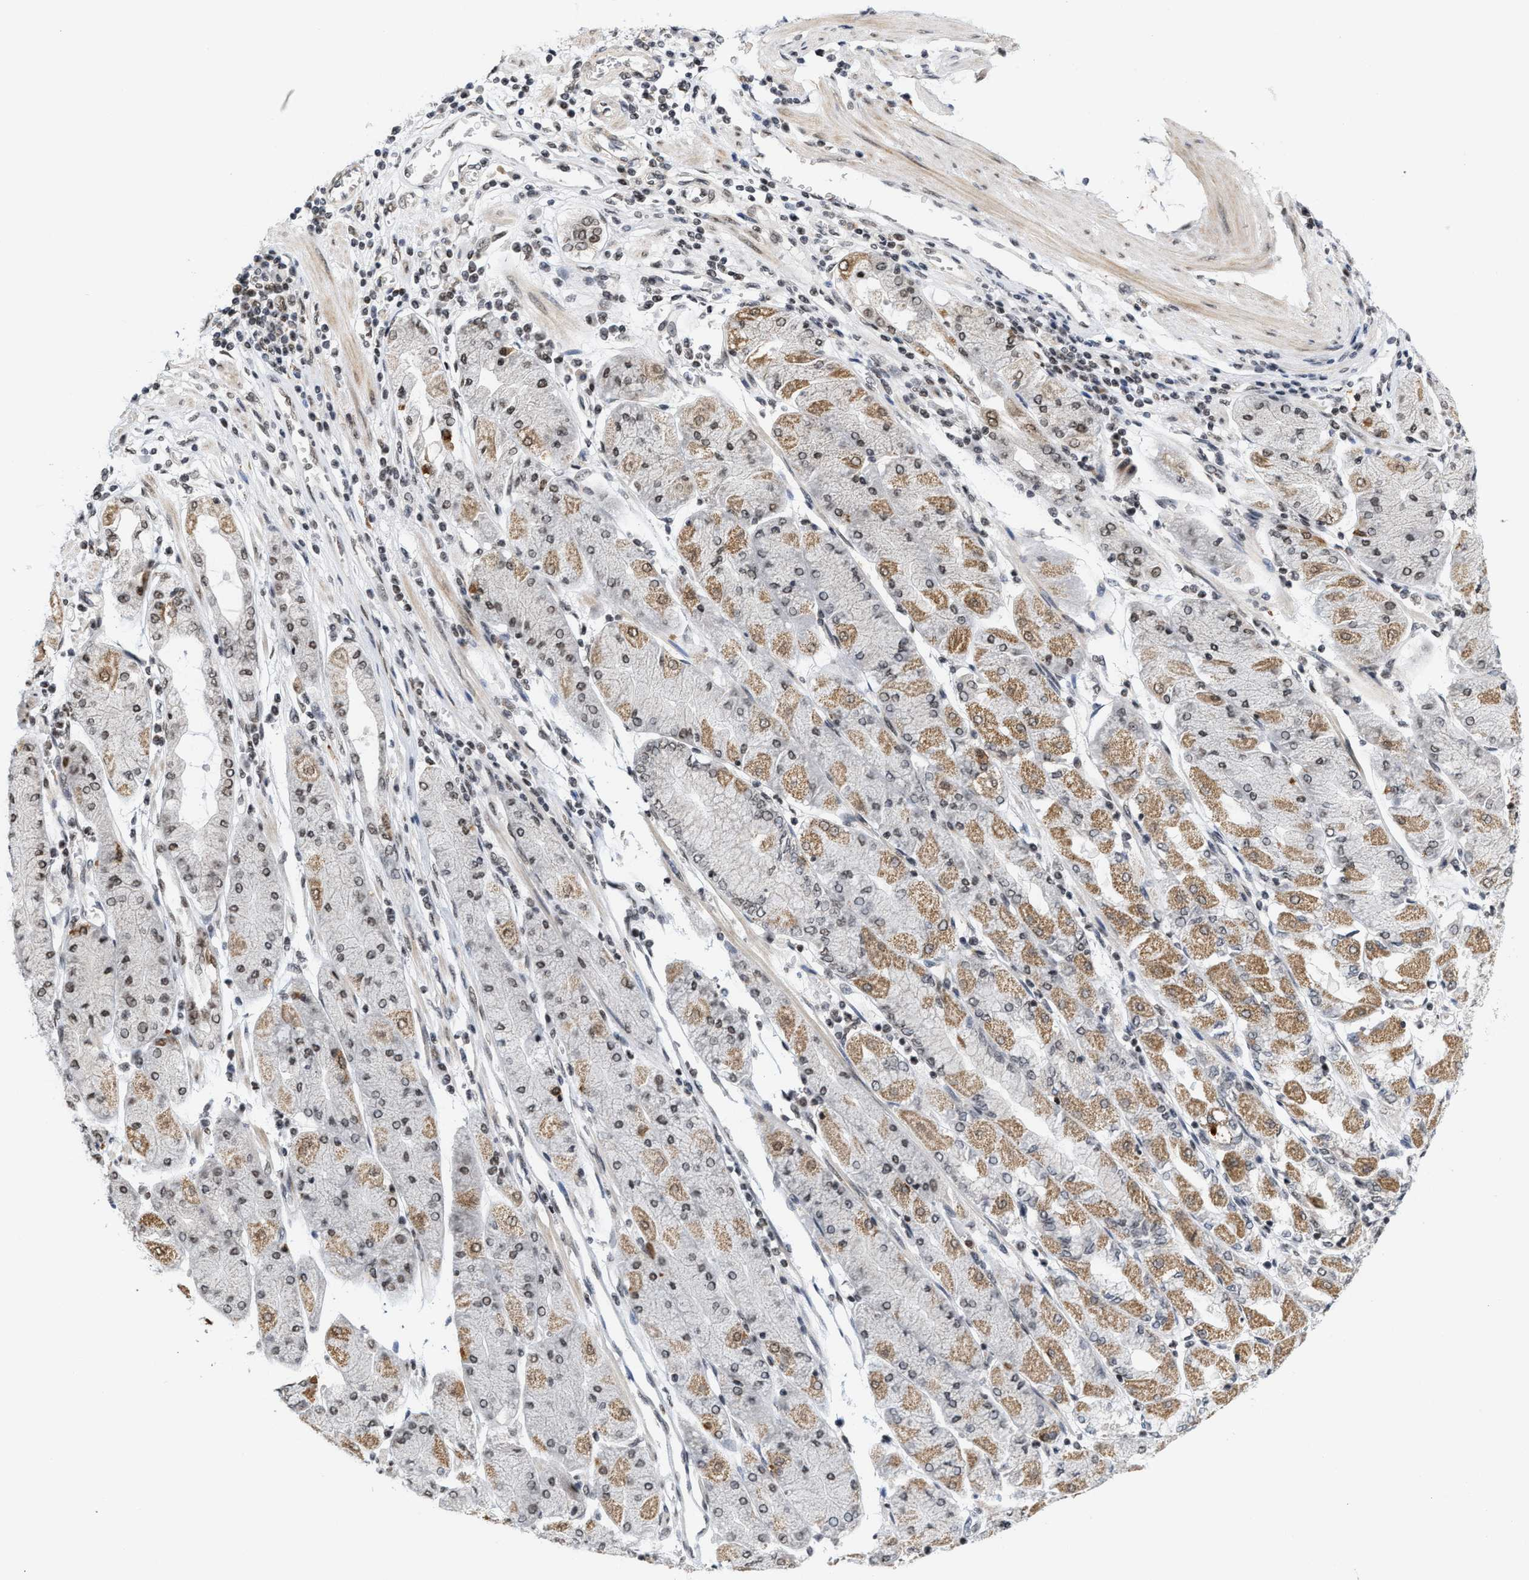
{"staining": {"intensity": "weak", "quantity": ">75%", "location": "nuclear"}, "tissue": "stomach cancer", "cell_type": "Tumor cells", "image_type": "cancer", "snomed": [{"axis": "morphology", "description": "Normal tissue, NOS"}, {"axis": "morphology", "description": "Adenocarcinoma, NOS"}, {"axis": "topography", "description": "Stomach, upper"}, {"axis": "topography", "description": "Stomach"}], "caption": "Approximately >75% of tumor cells in human adenocarcinoma (stomach) reveal weak nuclear protein positivity as visualized by brown immunohistochemical staining.", "gene": "ANKRD6", "patient": {"sex": "male", "age": 59}}